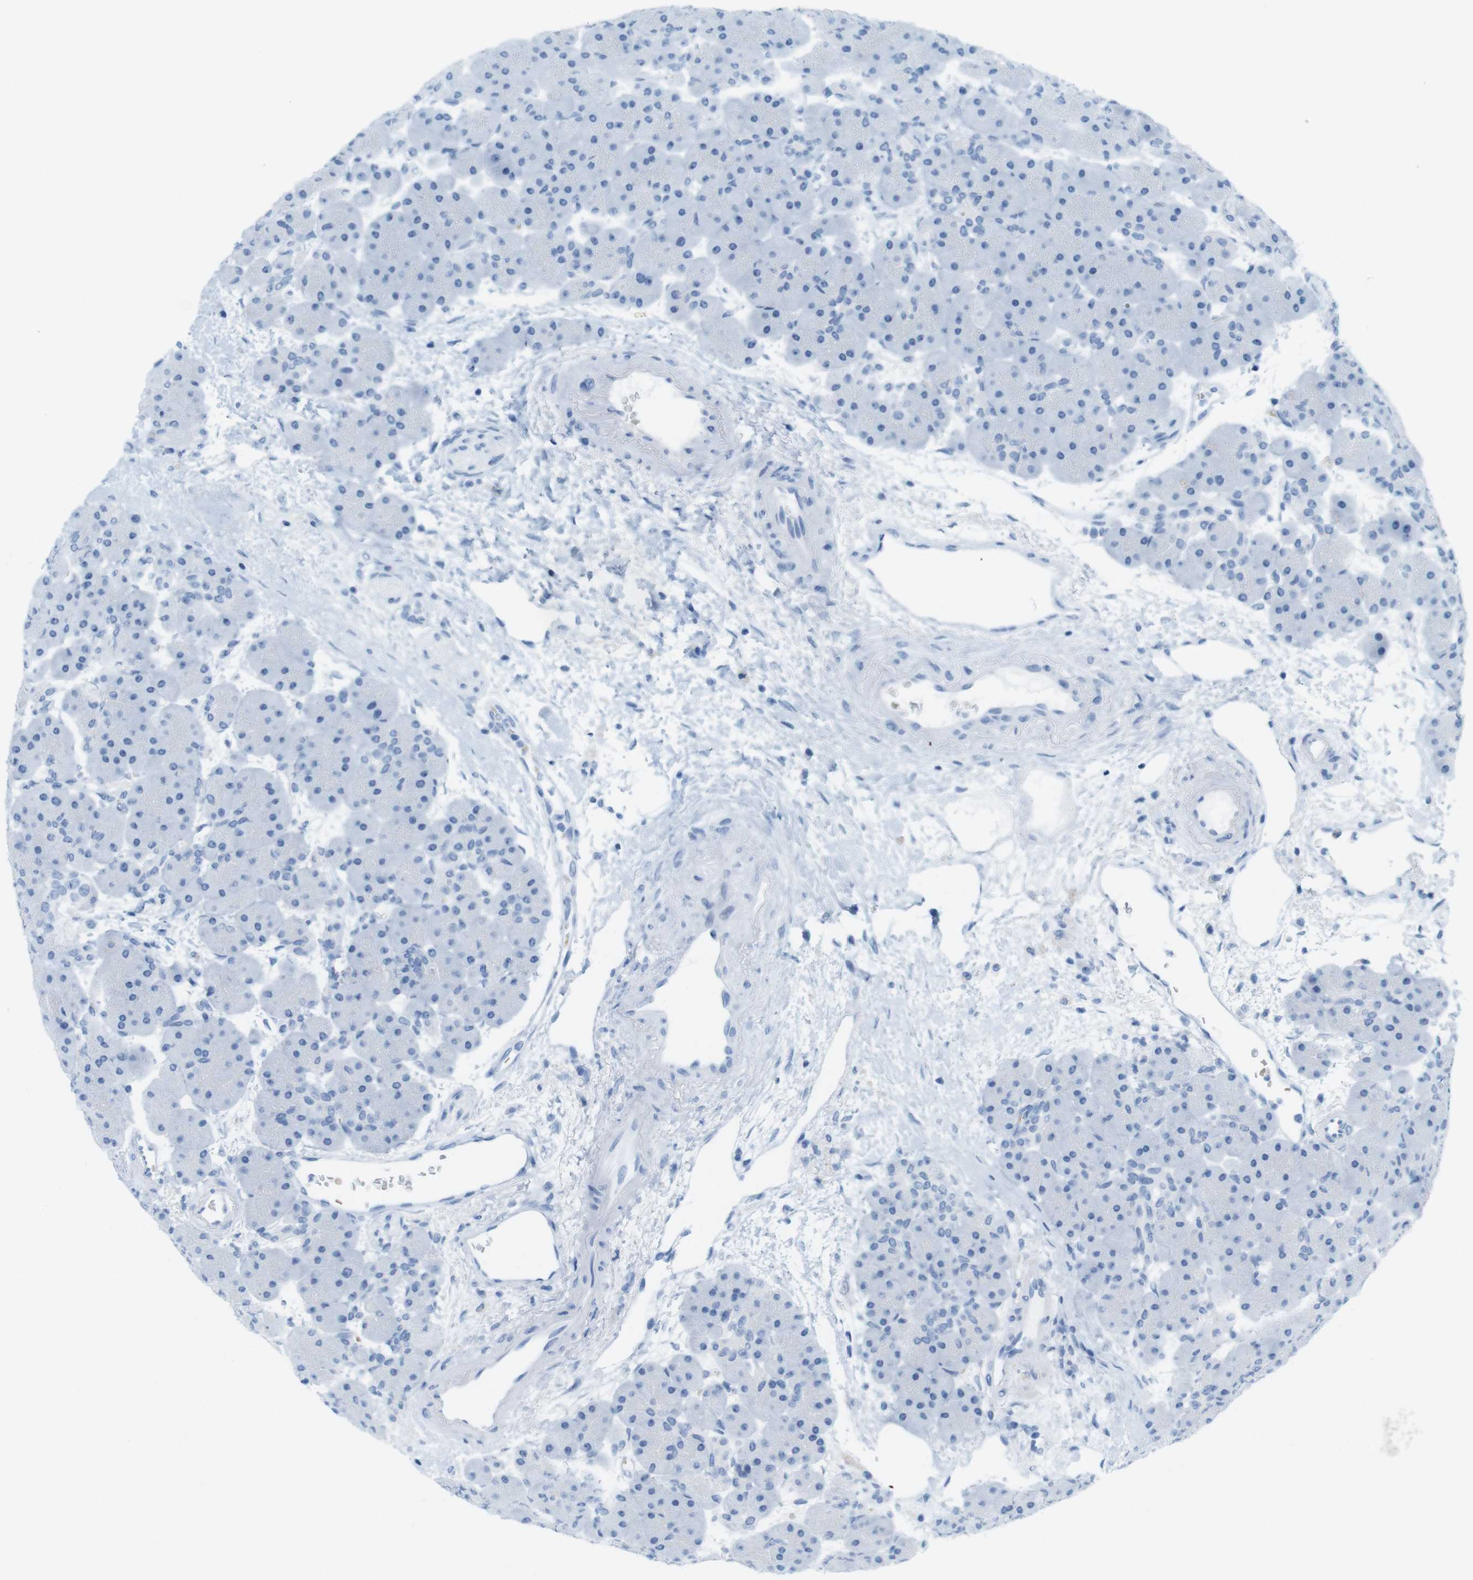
{"staining": {"intensity": "negative", "quantity": "none", "location": "none"}, "tissue": "pancreas", "cell_type": "Exocrine glandular cells", "image_type": "normal", "snomed": [{"axis": "morphology", "description": "Normal tissue, NOS"}, {"axis": "topography", "description": "Pancreas"}], "caption": "A photomicrograph of human pancreas is negative for staining in exocrine glandular cells. (DAB (3,3'-diaminobenzidine) immunohistochemistry, high magnification).", "gene": "TNNT2", "patient": {"sex": "male", "age": 66}}